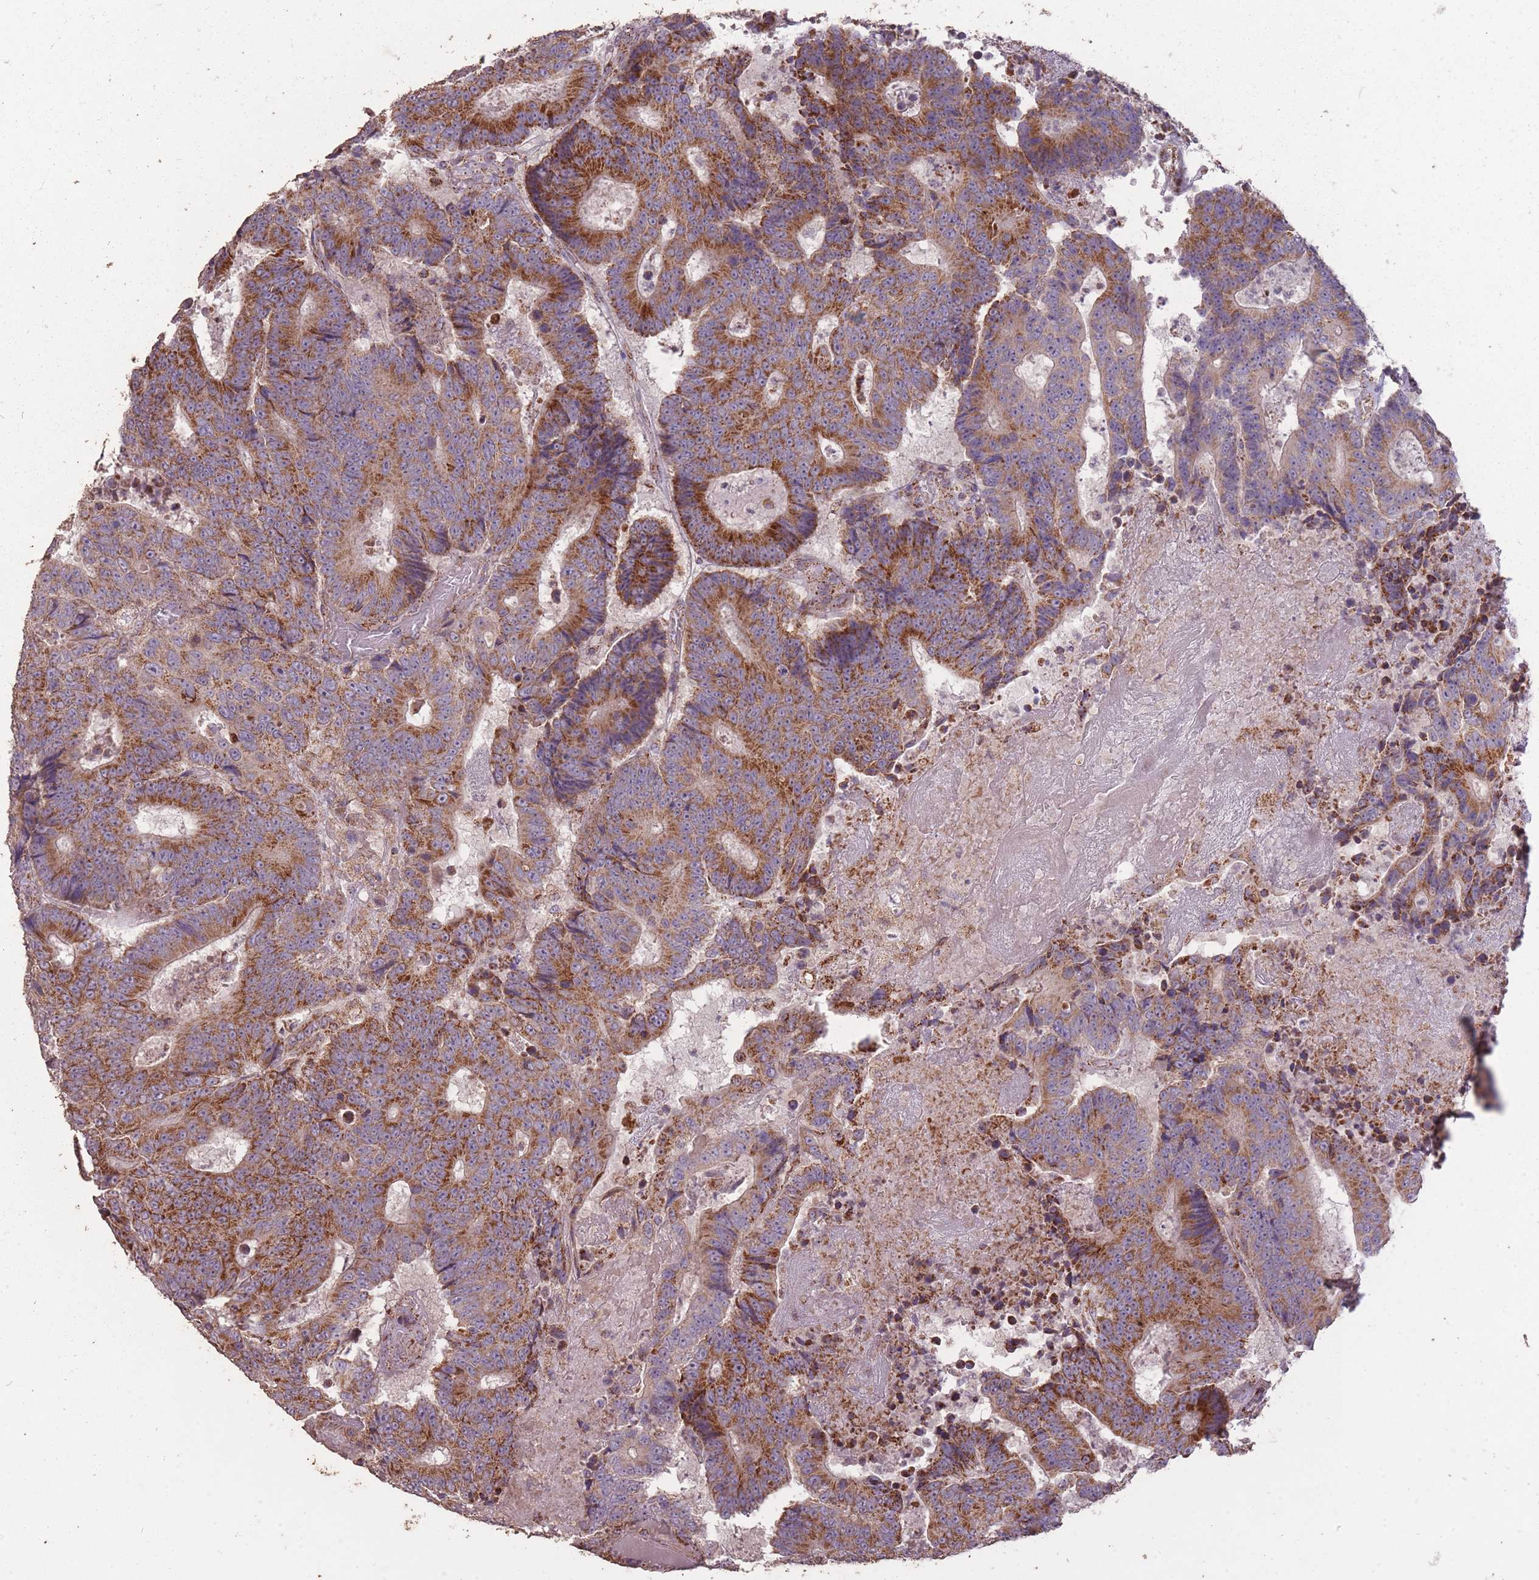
{"staining": {"intensity": "strong", "quantity": ">75%", "location": "cytoplasmic/membranous"}, "tissue": "colorectal cancer", "cell_type": "Tumor cells", "image_type": "cancer", "snomed": [{"axis": "morphology", "description": "Adenocarcinoma, NOS"}, {"axis": "topography", "description": "Colon"}], "caption": "Protein analysis of colorectal cancer tissue demonstrates strong cytoplasmic/membranous staining in approximately >75% of tumor cells.", "gene": "CNOT8", "patient": {"sex": "male", "age": 83}}